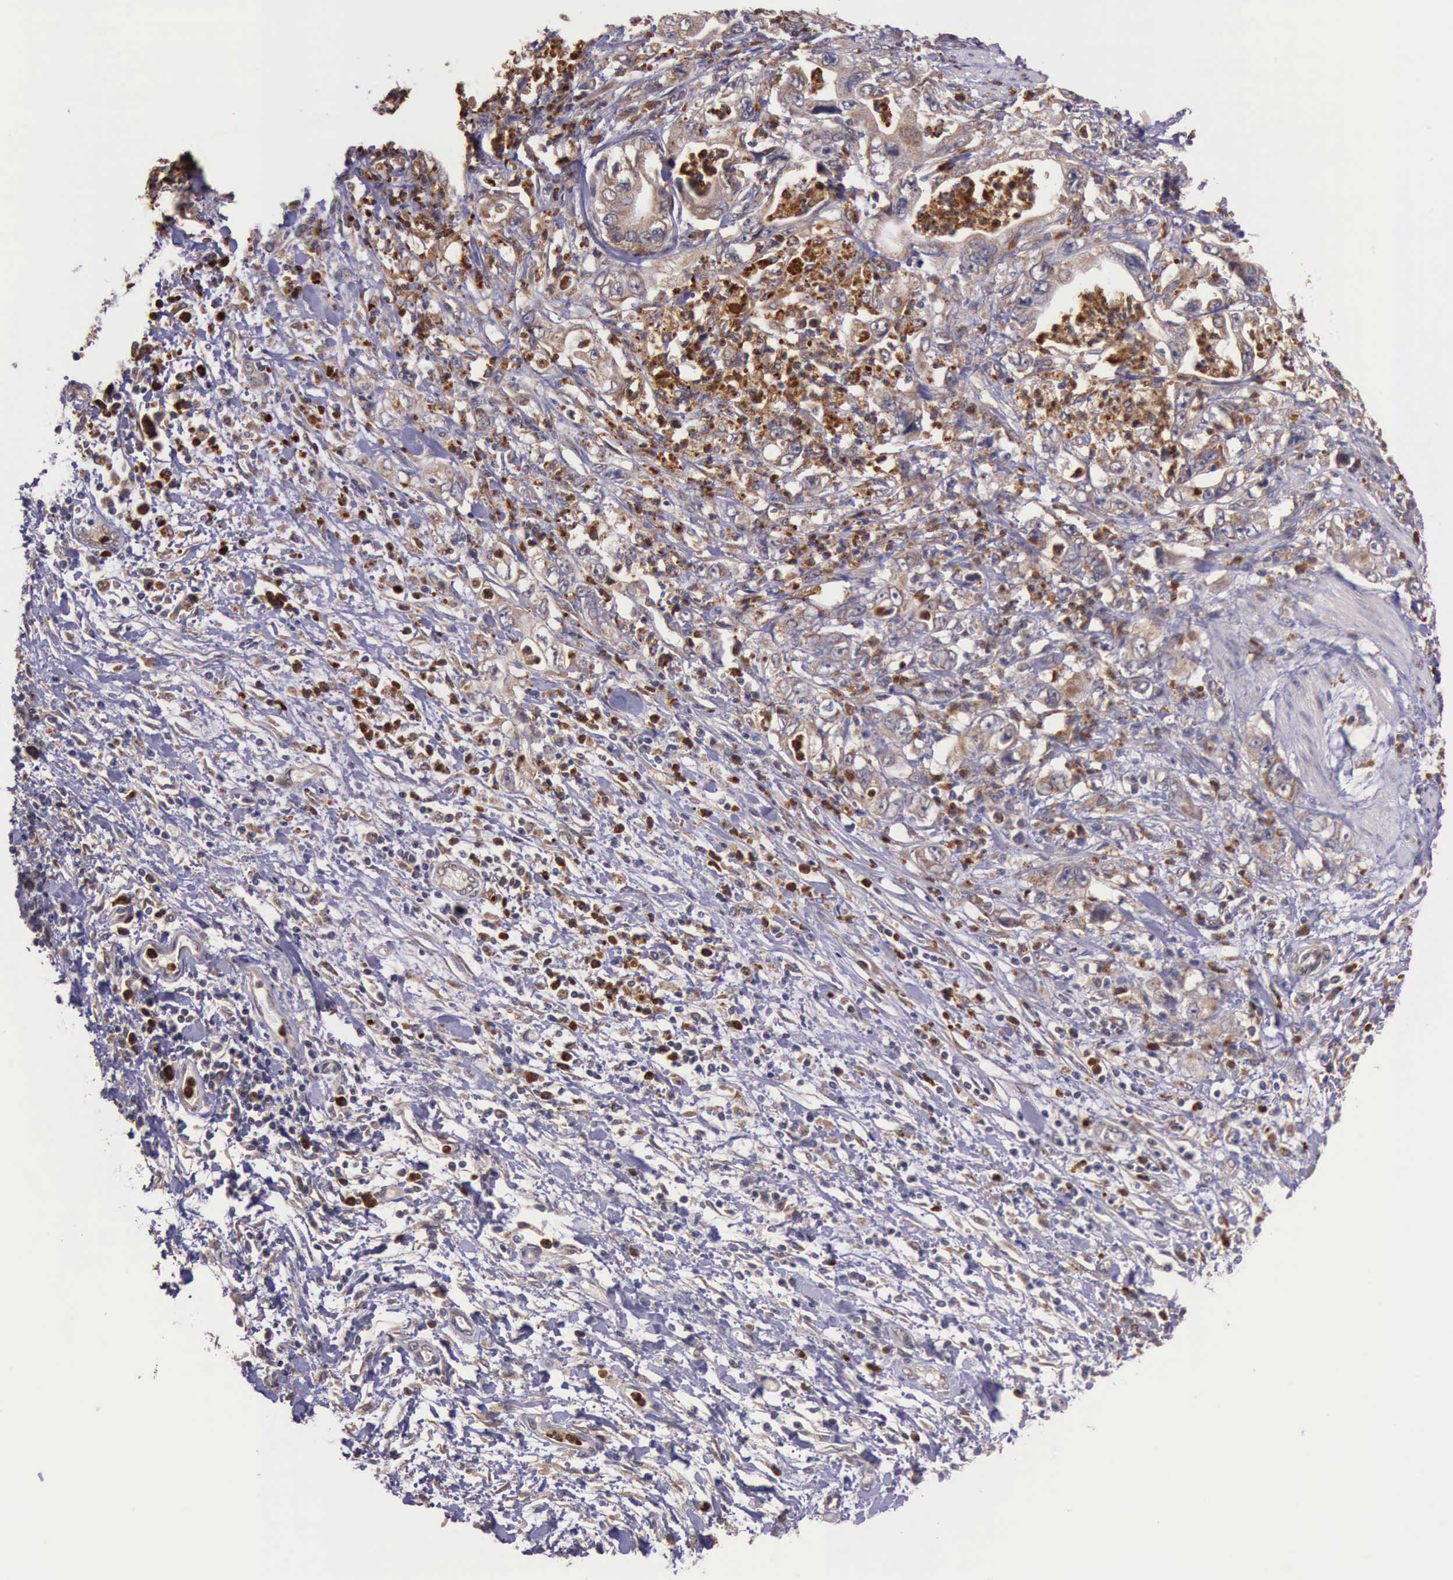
{"staining": {"intensity": "moderate", "quantity": ">75%", "location": "cytoplasmic/membranous"}, "tissue": "stomach cancer", "cell_type": "Tumor cells", "image_type": "cancer", "snomed": [{"axis": "morphology", "description": "Adenocarcinoma, NOS"}, {"axis": "topography", "description": "Pancreas"}, {"axis": "topography", "description": "Stomach, upper"}], "caption": "Approximately >75% of tumor cells in adenocarcinoma (stomach) exhibit moderate cytoplasmic/membranous protein expression as visualized by brown immunohistochemical staining.", "gene": "ARMCX3", "patient": {"sex": "male", "age": 77}}